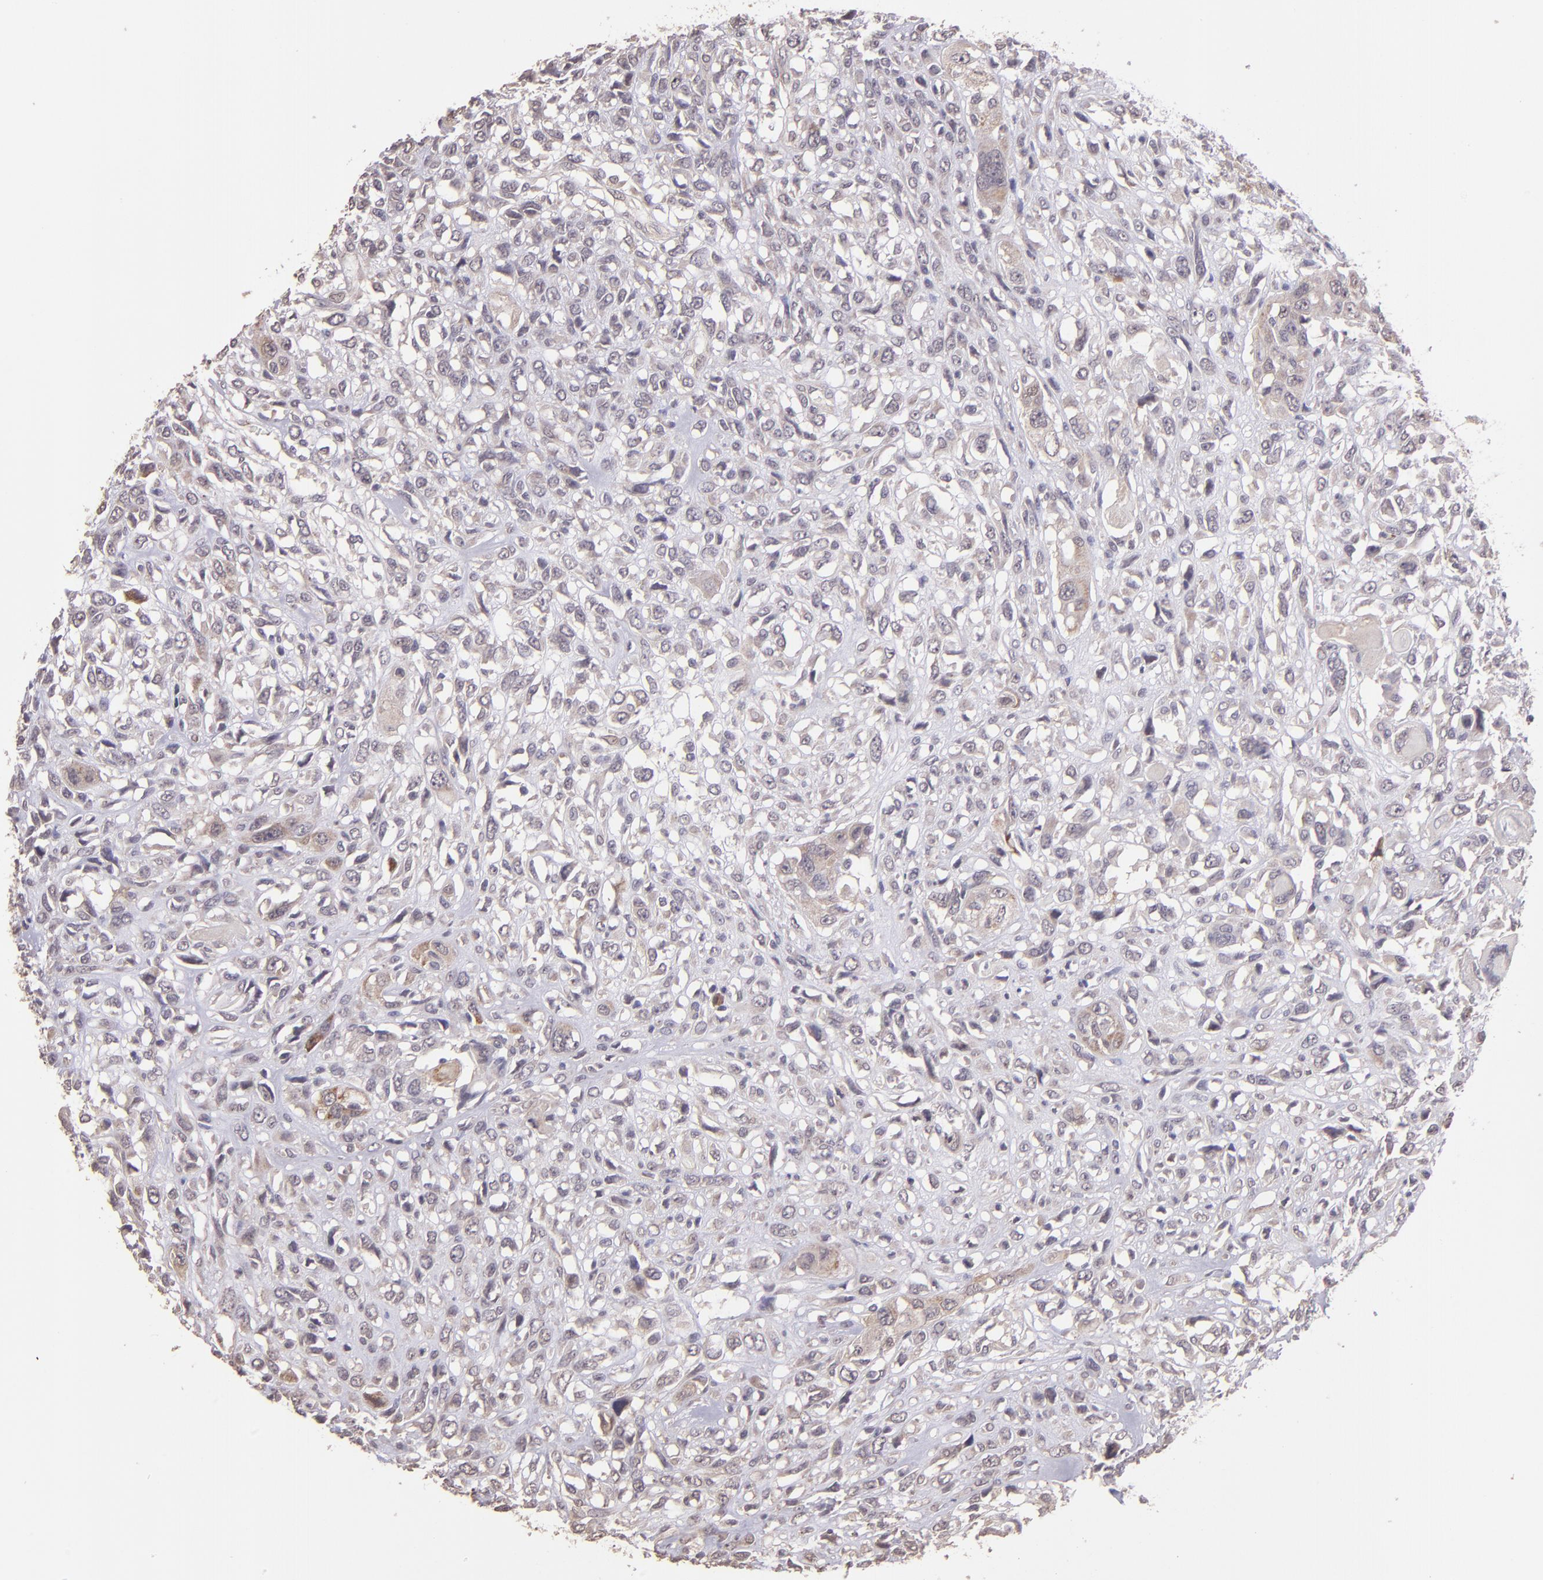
{"staining": {"intensity": "weak", "quantity": ">75%", "location": "cytoplasmic/membranous"}, "tissue": "head and neck cancer", "cell_type": "Tumor cells", "image_type": "cancer", "snomed": [{"axis": "morphology", "description": "Neoplasm, malignant, NOS"}, {"axis": "topography", "description": "Salivary gland"}, {"axis": "topography", "description": "Head-Neck"}], "caption": "This is an image of IHC staining of head and neck cancer (malignant neoplasm), which shows weak staining in the cytoplasmic/membranous of tumor cells.", "gene": "TAF7L", "patient": {"sex": "male", "age": 43}}